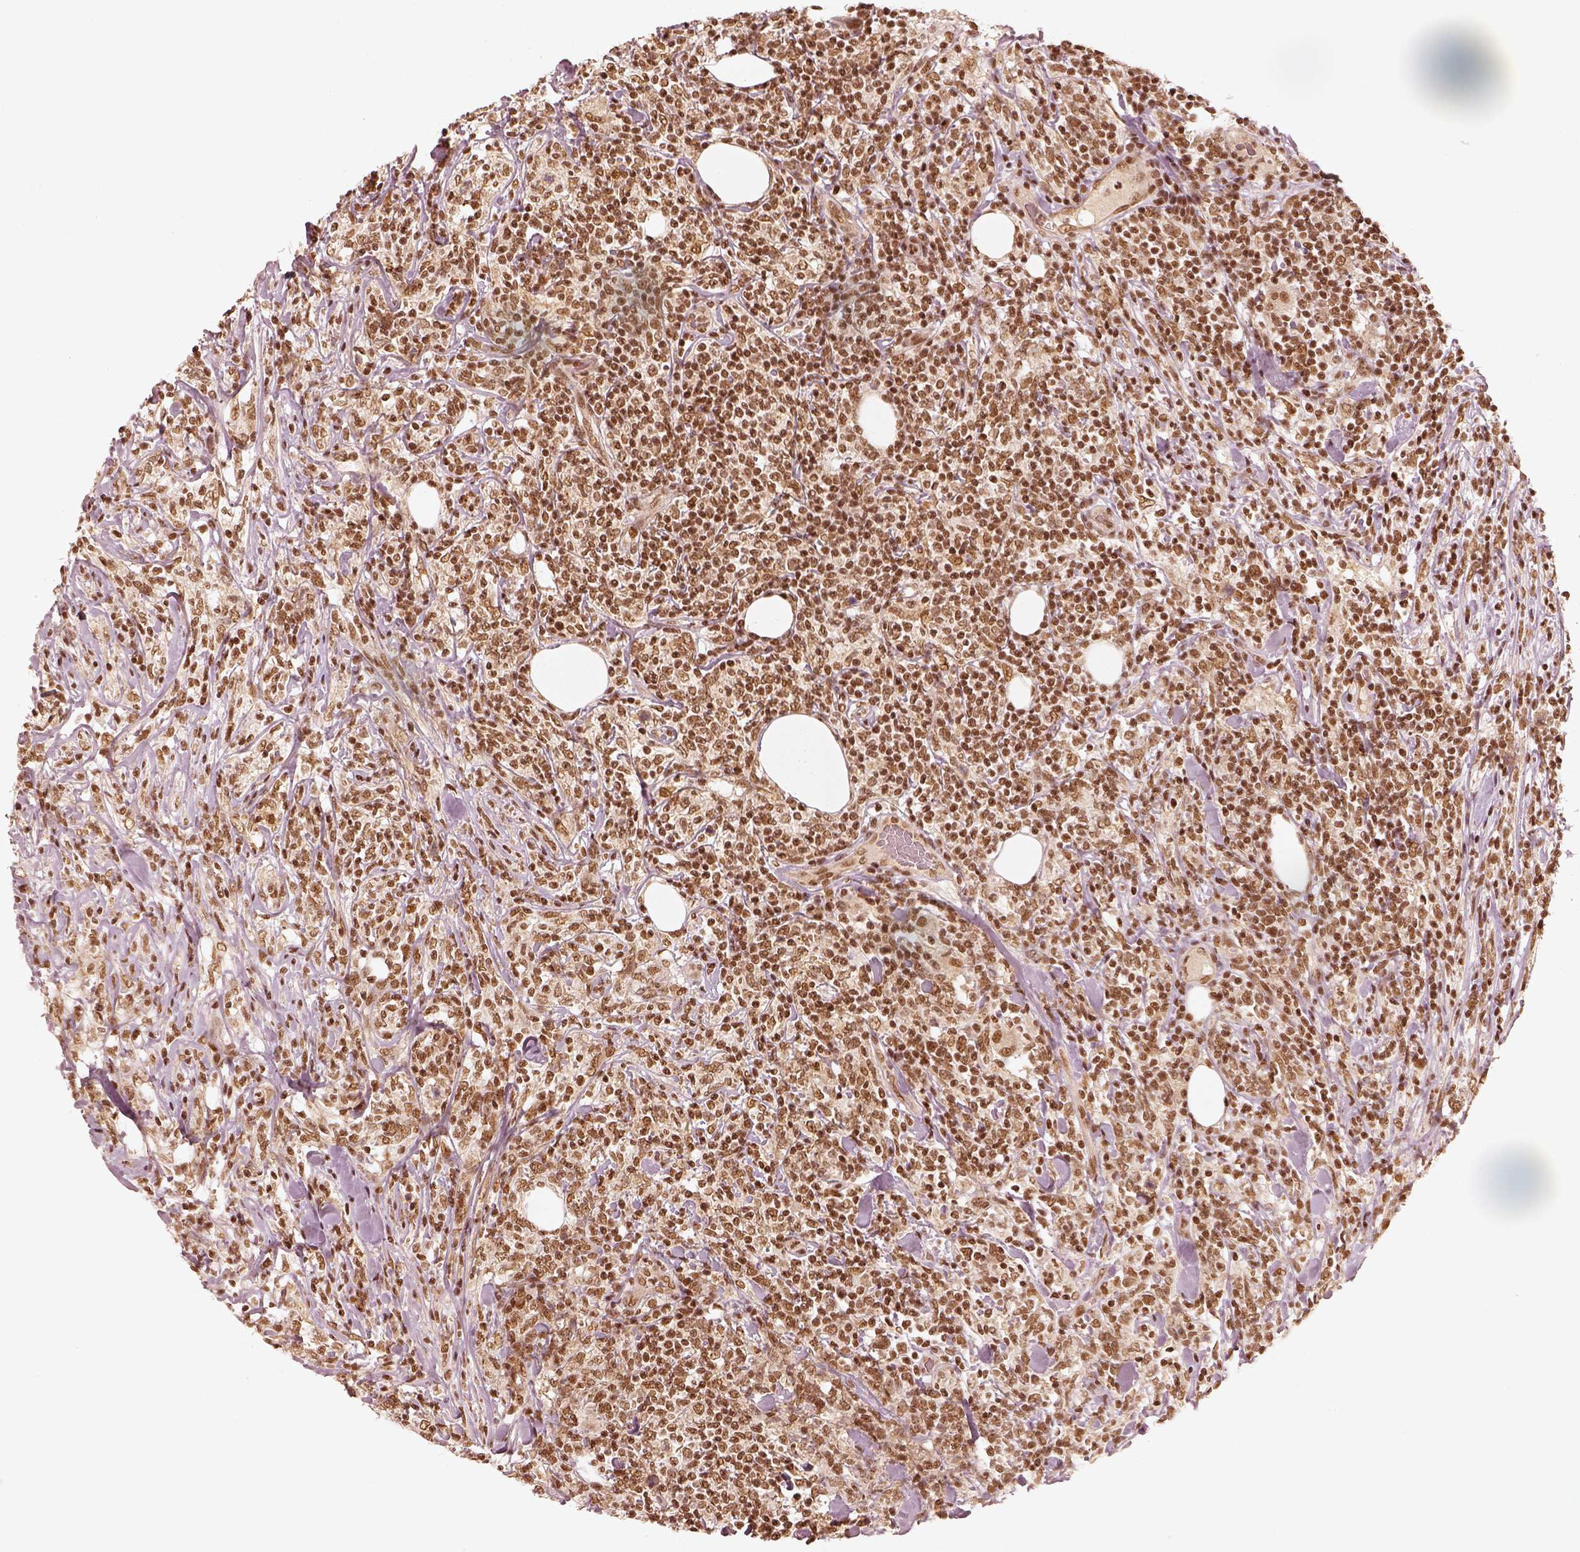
{"staining": {"intensity": "moderate", "quantity": ">75%", "location": "nuclear"}, "tissue": "lymphoma", "cell_type": "Tumor cells", "image_type": "cancer", "snomed": [{"axis": "morphology", "description": "Malignant lymphoma, non-Hodgkin's type, High grade"}, {"axis": "topography", "description": "Lymph node"}], "caption": "Approximately >75% of tumor cells in high-grade malignant lymphoma, non-Hodgkin's type exhibit moderate nuclear protein positivity as visualized by brown immunohistochemical staining.", "gene": "GMEB2", "patient": {"sex": "female", "age": 84}}